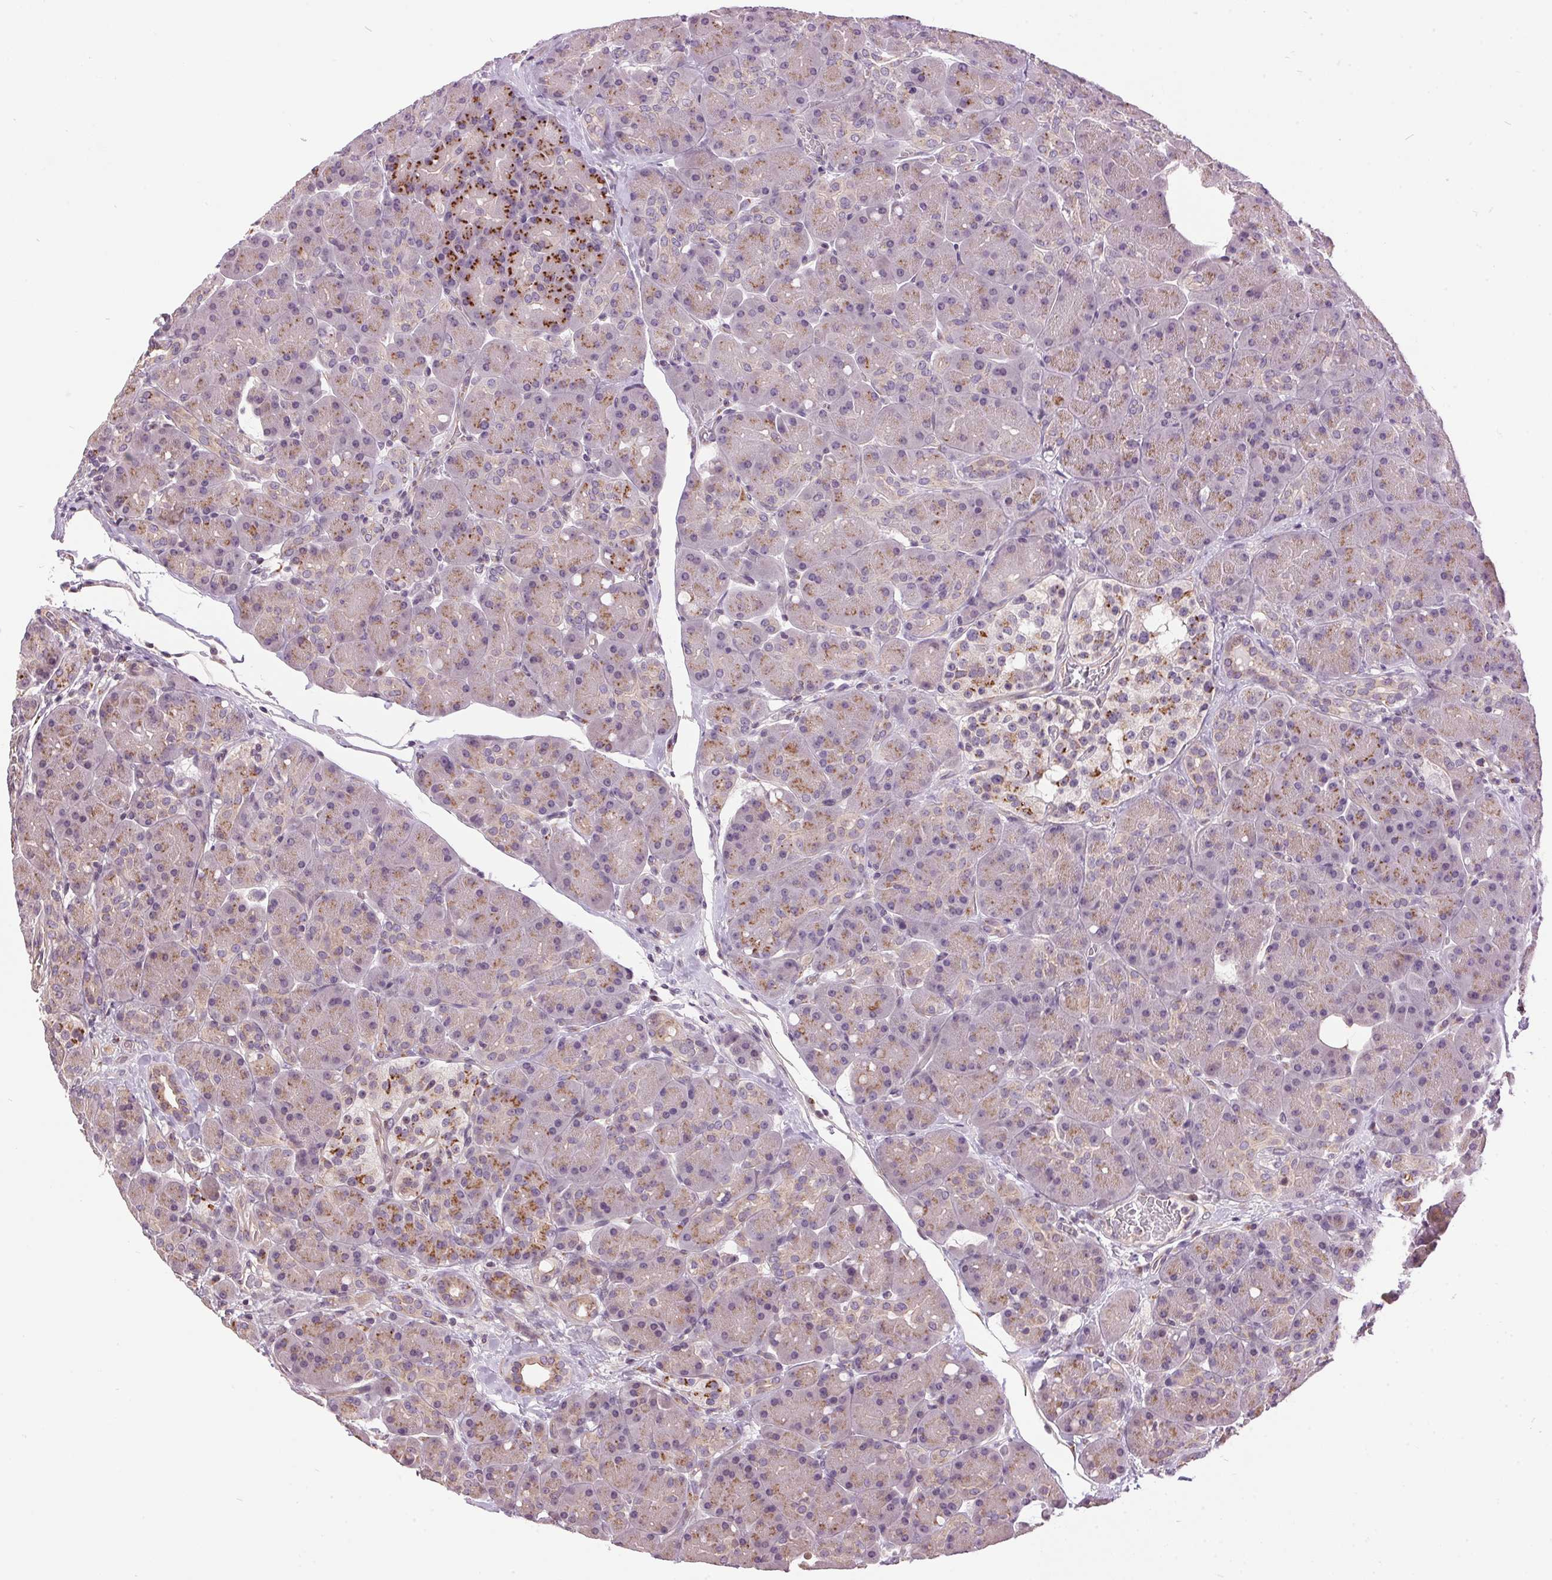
{"staining": {"intensity": "strong", "quantity": "<25%", "location": "cytoplasmic/membranous"}, "tissue": "pancreas", "cell_type": "Exocrine glandular cells", "image_type": "normal", "snomed": [{"axis": "morphology", "description": "Normal tissue, NOS"}, {"axis": "topography", "description": "Pancreas"}], "caption": "An IHC image of normal tissue is shown. Protein staining in brown shows strong cytoplasmic/membranous positivity in pancreas within exocrine glandular cells. (DAB (3,3'-diaminobenzidine) = brown stain, brightfield microscopy at high magnification).", "gene": "GOLPH3", "patient": {"sex": "male", "age": 55}}